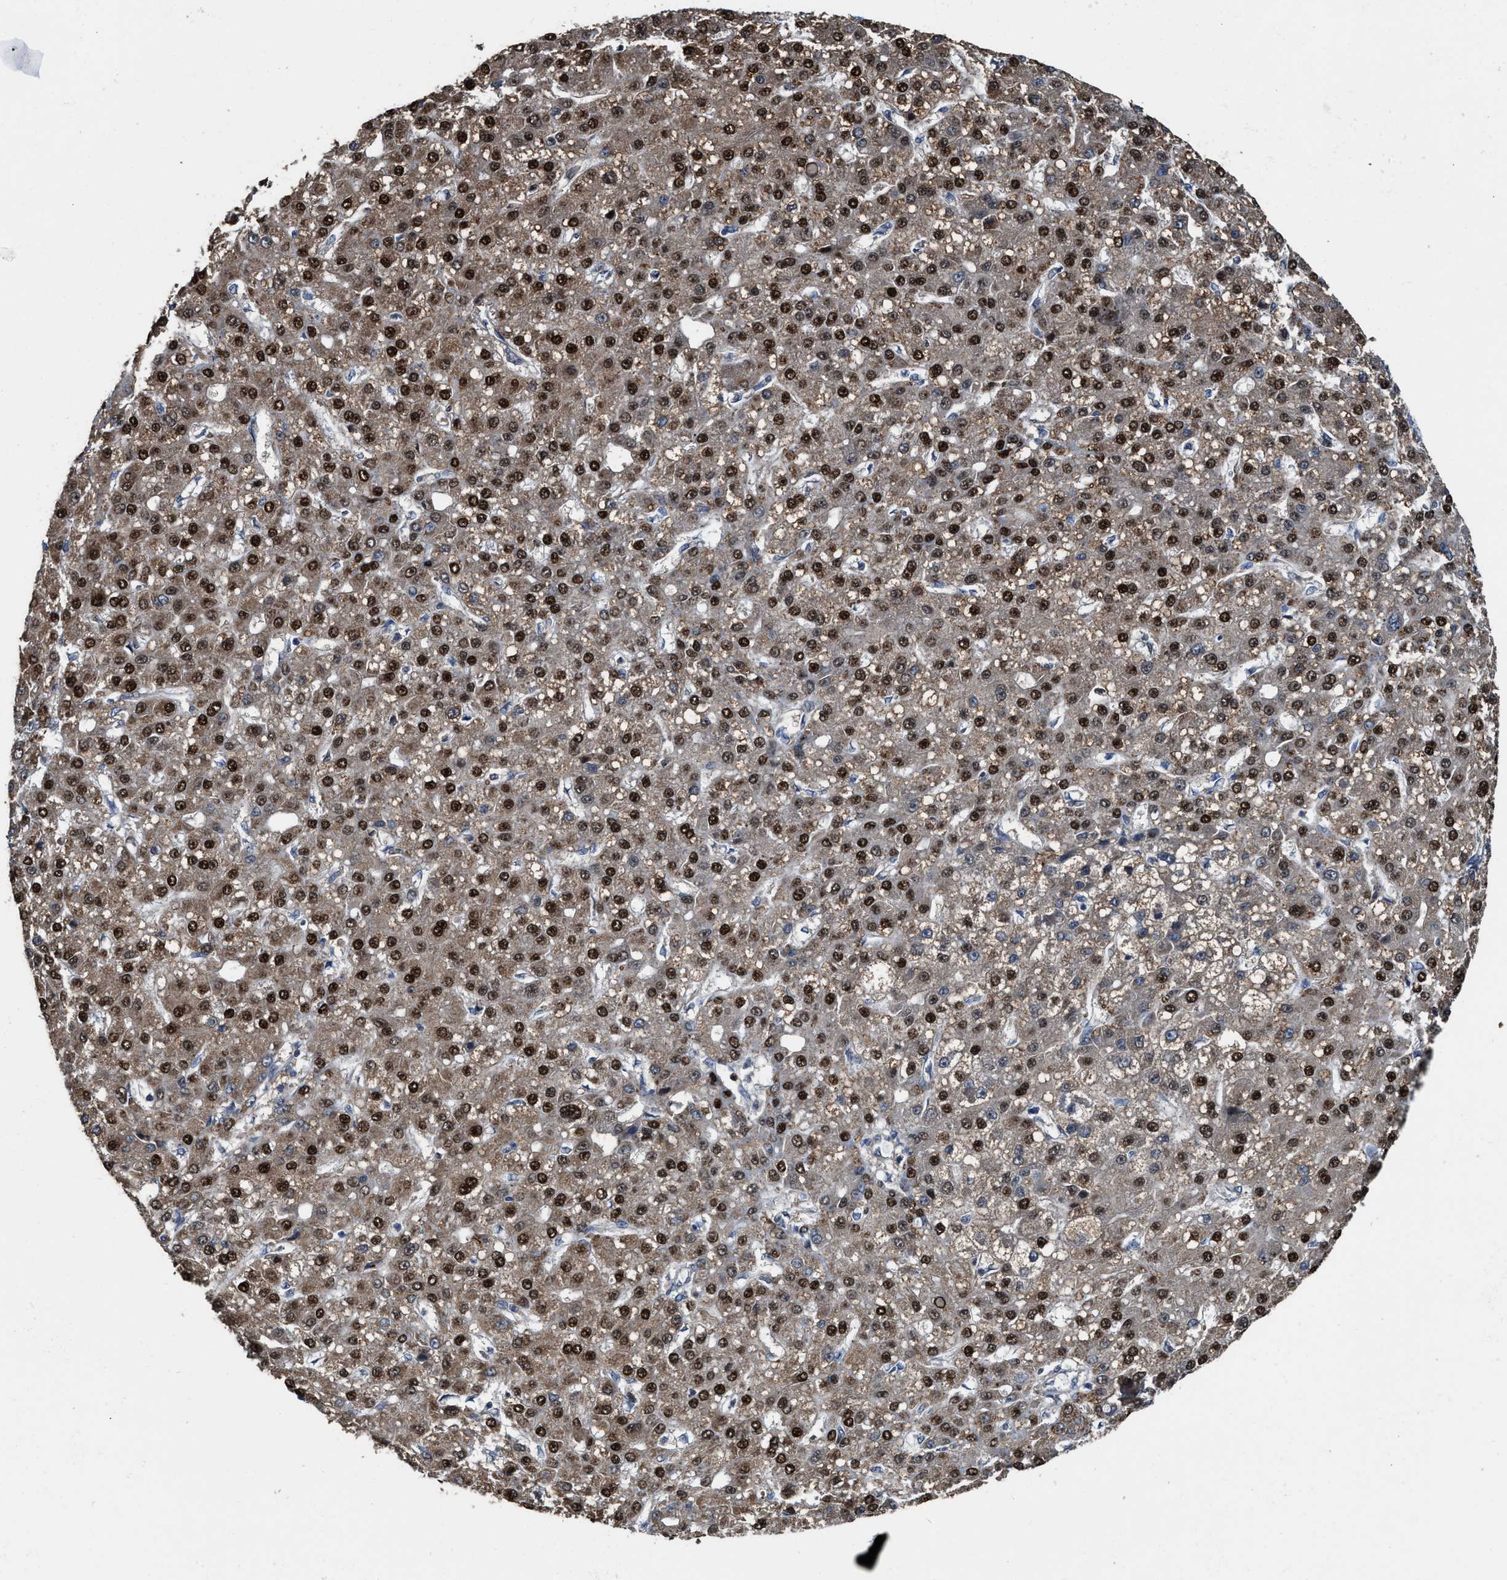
{"staining": {"intensity": "strong", "quantity": ">75%", "location": "cytoplasmic/membranous,nuclear"}, "tissue": "liver cancer", "cell_type": "Tumor cells", "image_type": "cancer", "snomed": [{"axis": "morphology", "description": "Carcinoma, Hepatocellular, NOS"}, {"axis": "topography", "description": "Liver"}], "caption": "The histopathology image displays immunohistochemical staining of liver cancer (hepatocellular carcinoma). There is strong cytoplasmic/membranous and nuclear expression is identified in about >75% of tumor cells.", "gene": "ZNF20", "patient": {"sex": "male", "age": 67}}